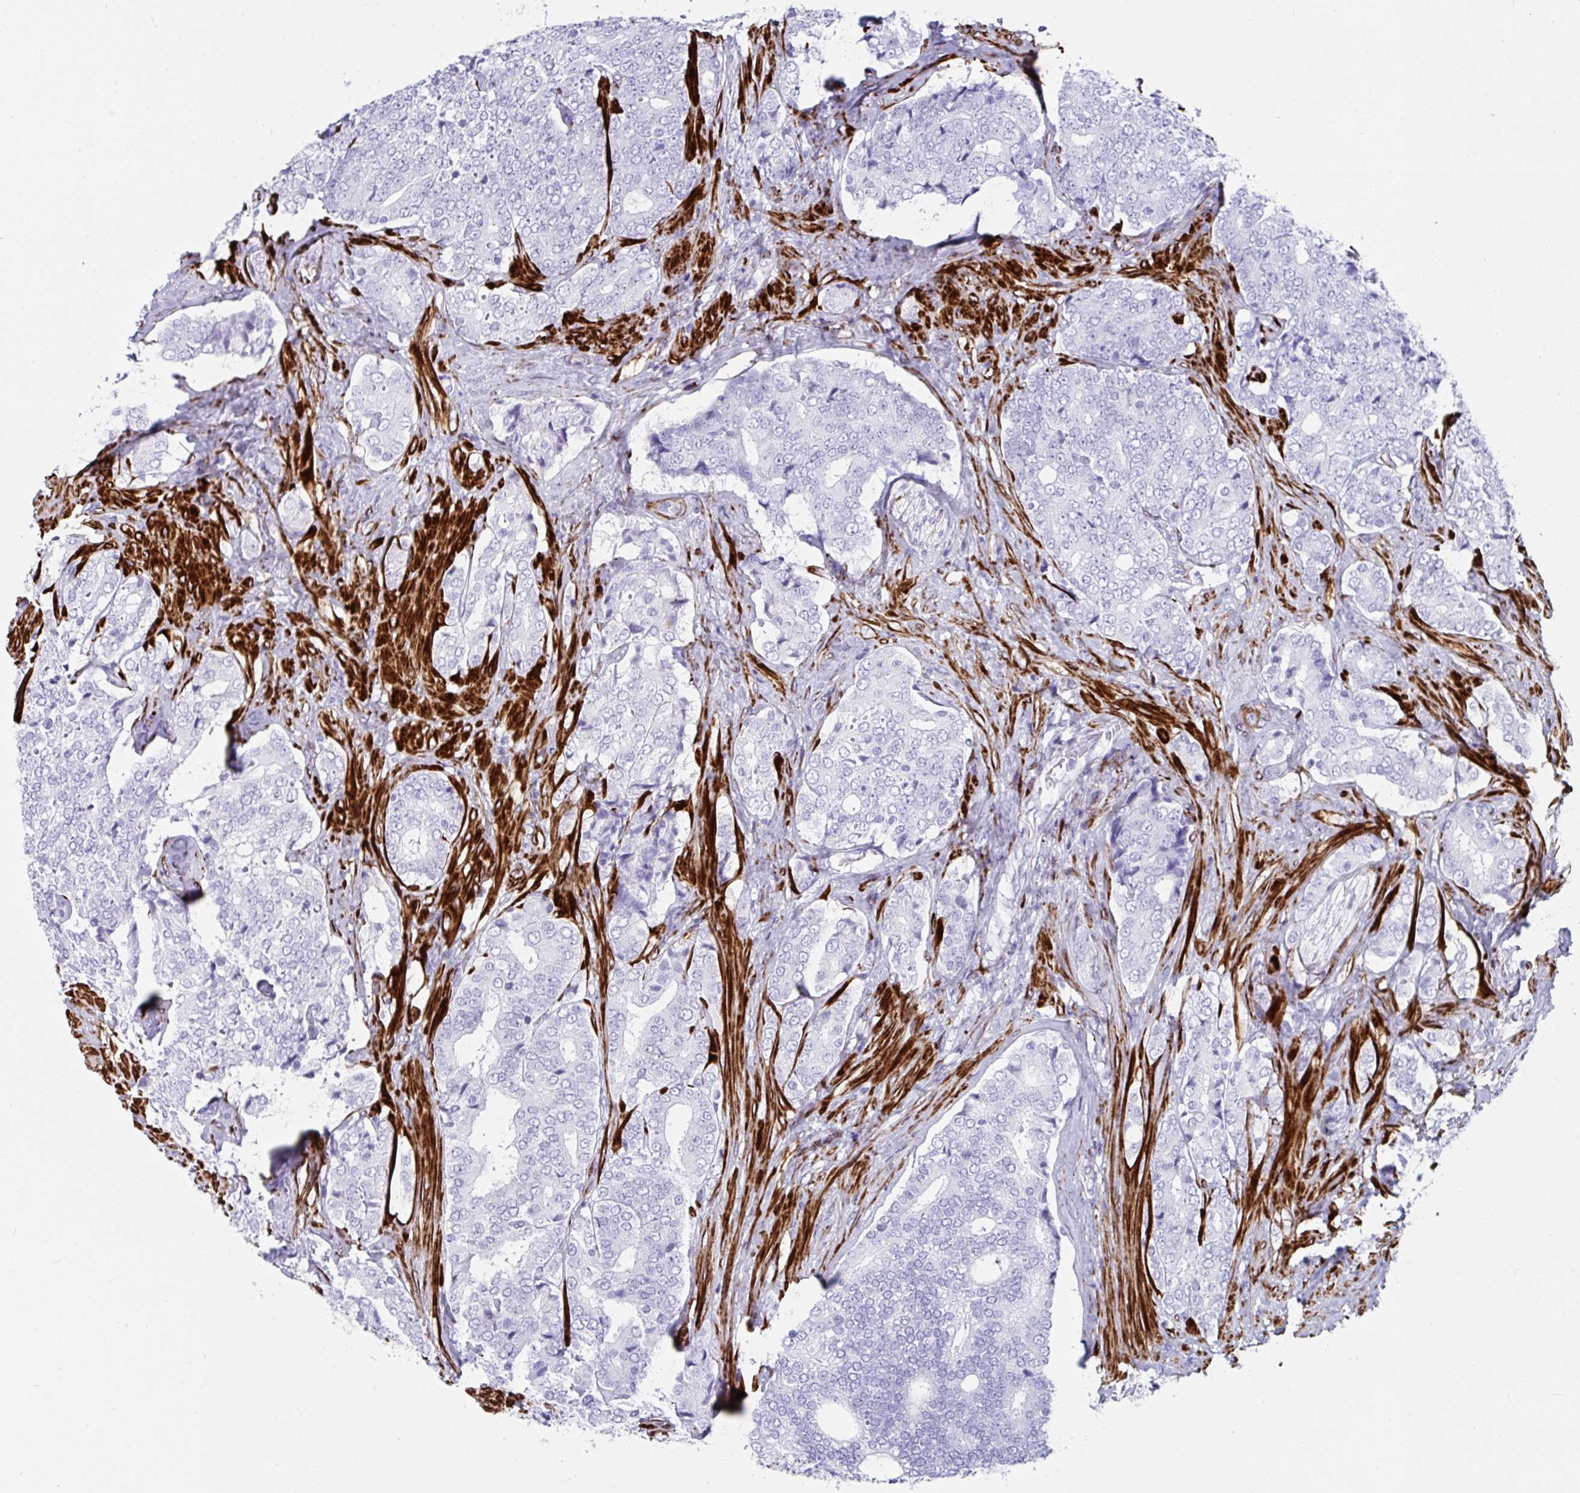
{"staining": {"intensity": "negative", "quantity": "none", "location": "none"}, "tissue": "prostate cancer", "cell_type": "Tumor cells", "image_type": "cancer", "snomed": [{"axis": "morphology", "description": "Adenocarcinoma, High grade"}, {"axis": "topography", "description": "Prostate"}], "caption": "High magnification brightfield microscopy of prostate adenocarcinoma (high-grade) stained with DAB (brown) and counterstained with hematoxylin (blue): tumor cells show no significant staining. (Brightfield microscopy of DAB IHC at high magnification).", "gene": "GRXCR2", "patient": {"sex": "male", "age": 62}}